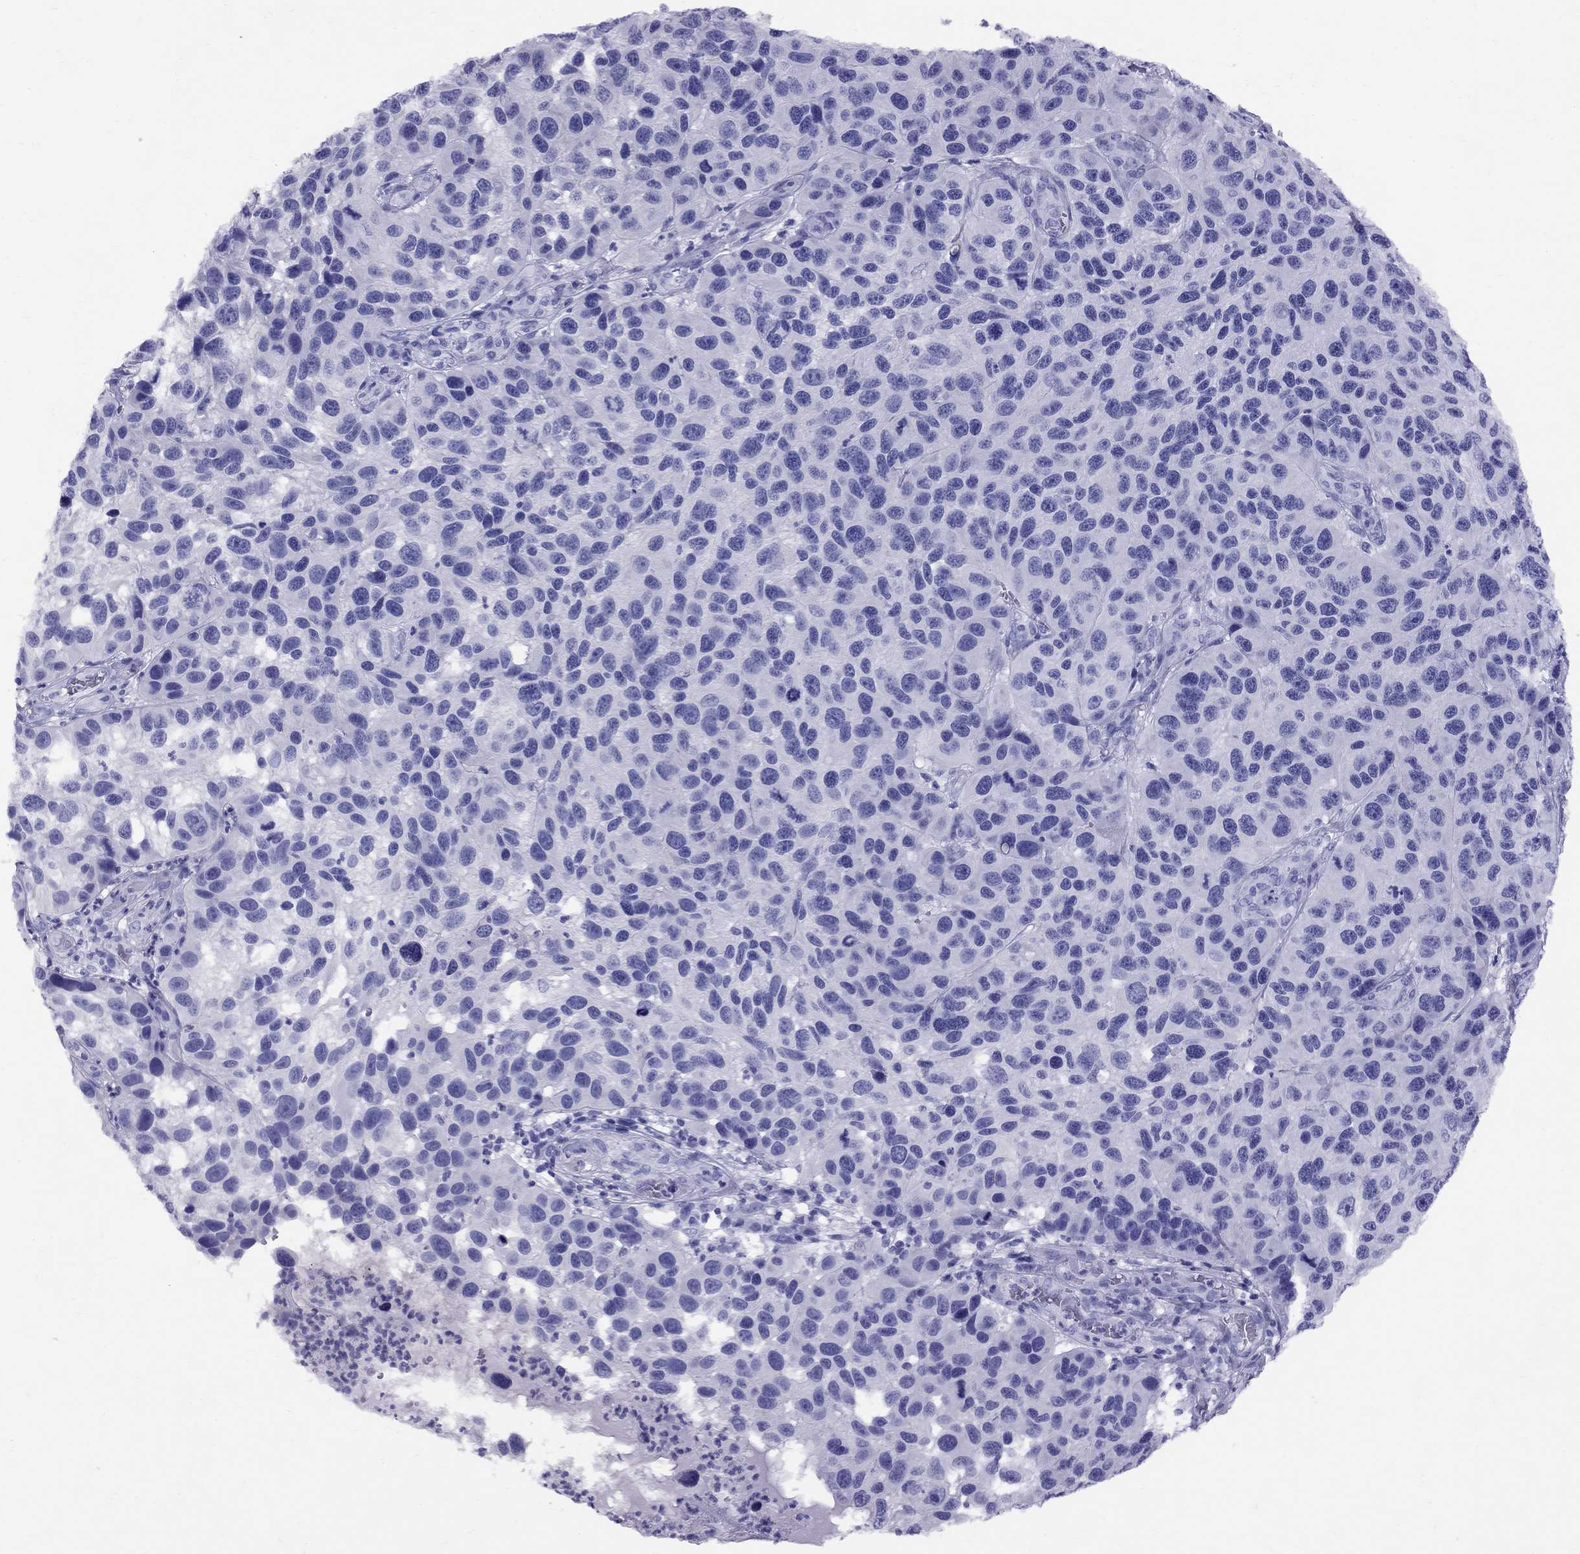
{"staining": {"intensity": "negative", "quantity": "none", "location": "none"}, "tissue": "melanoma", "cell_type": "Tumor cells", "image_type": "cancer", "snomed": [{"axis": "morphology", "description": "Malignant melanoma, NOS"}, {"axis": "topography", "description": "Skin"}], "caption": "Tumor cells show no significant protein positivity in melanoma.", "gene": "AVPR1B", "patient": {"sex": "male", "age": 53}}